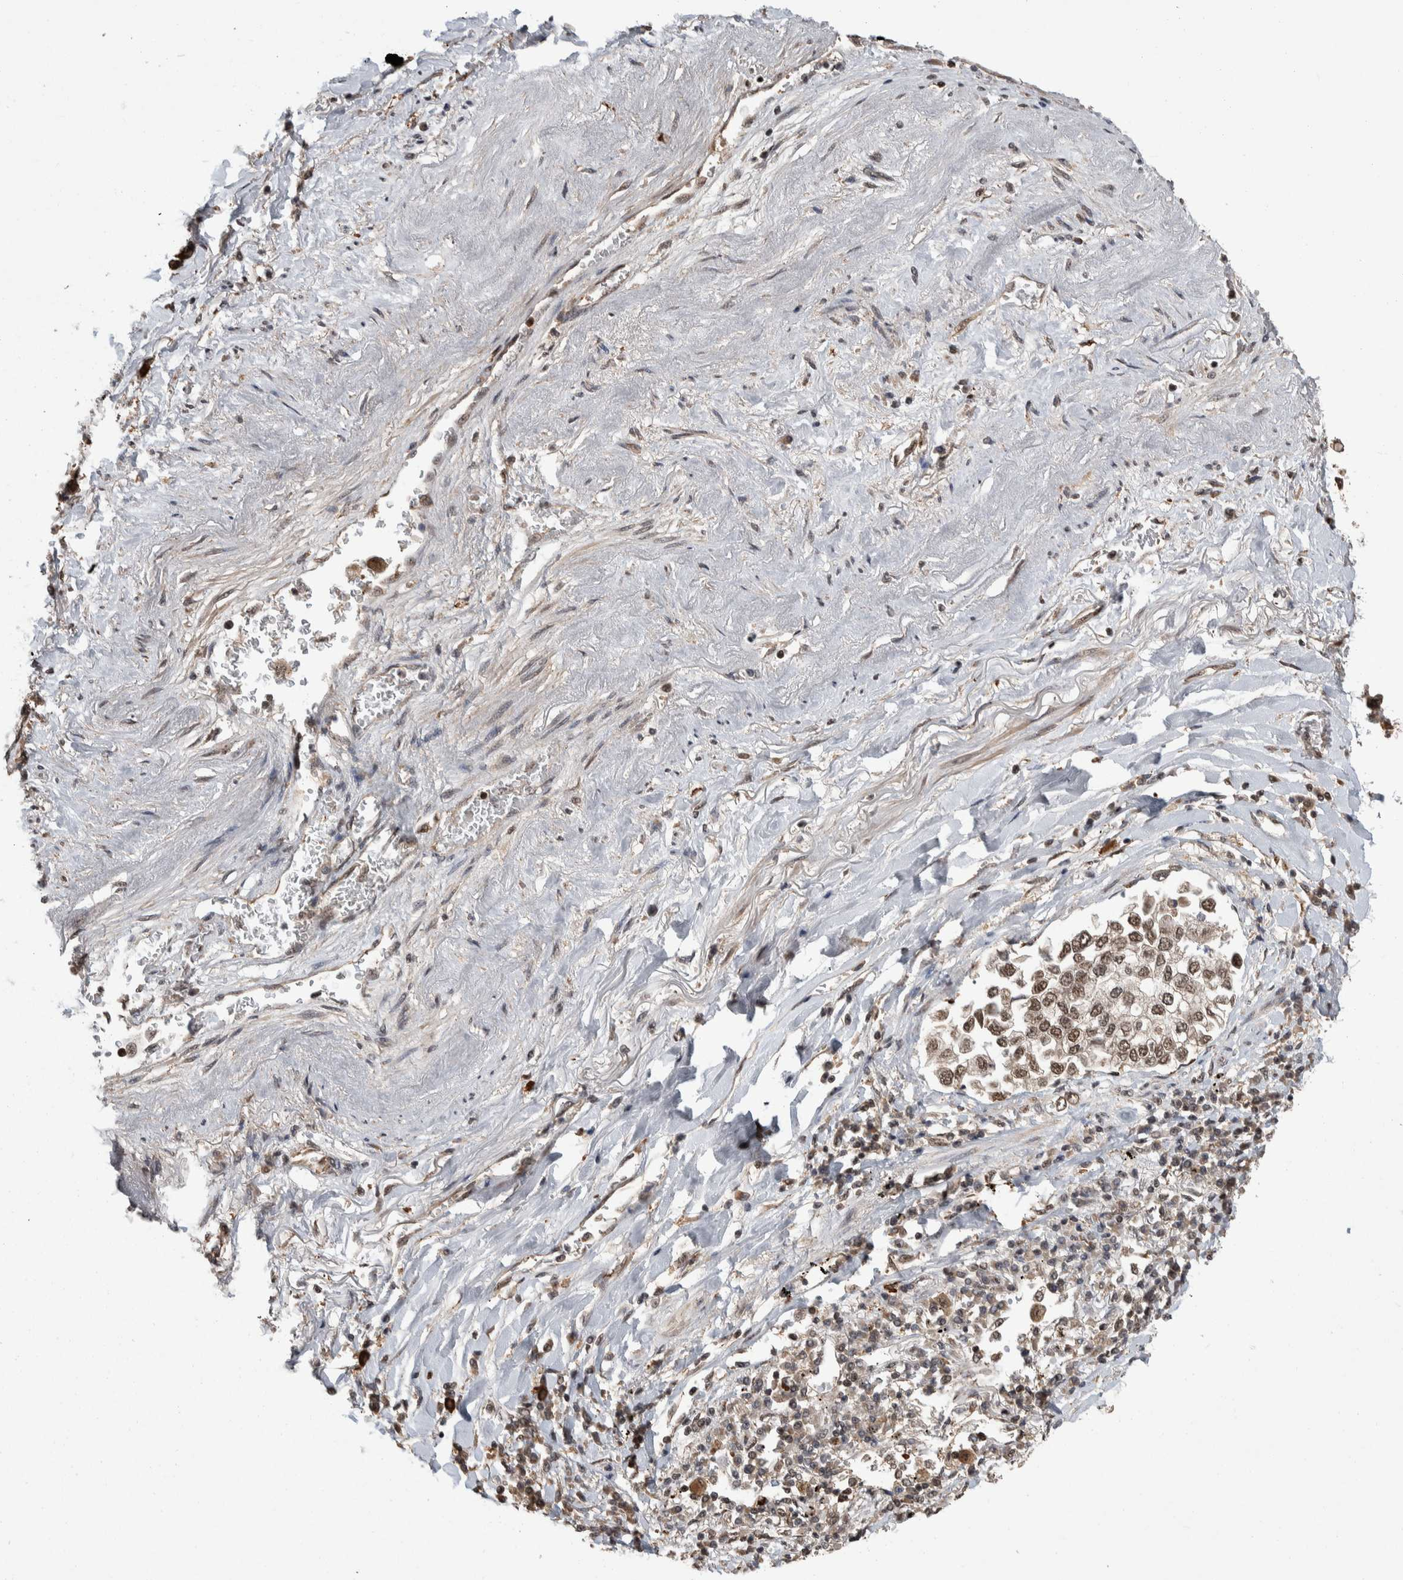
{"staining": {"intensity": "moderate", "quantity": ">75%", "location": "nuclear"}, "tissue": "lung cancer", "cell_type": "Tumor cells", "image_type": "cancer", "snomed": [{"axis": "morphology", "description": "Inflammation, NOS"}, {"axis": "morphology", "description": "Adenocarcinoma, NOS"}, {"axis": "topography", "description": "Lung"}], "caption": "This photomicrograph exhibits lung cancer (adenocarcinoma) stained with immunohistochemistry to label a protein in brown. The nuclear of tumor cells show moderate positivity for the protein. Nuclei are counter-stained blue.", "gene": "ZNF592", "patient": {"sex": "male", "age": 63}}